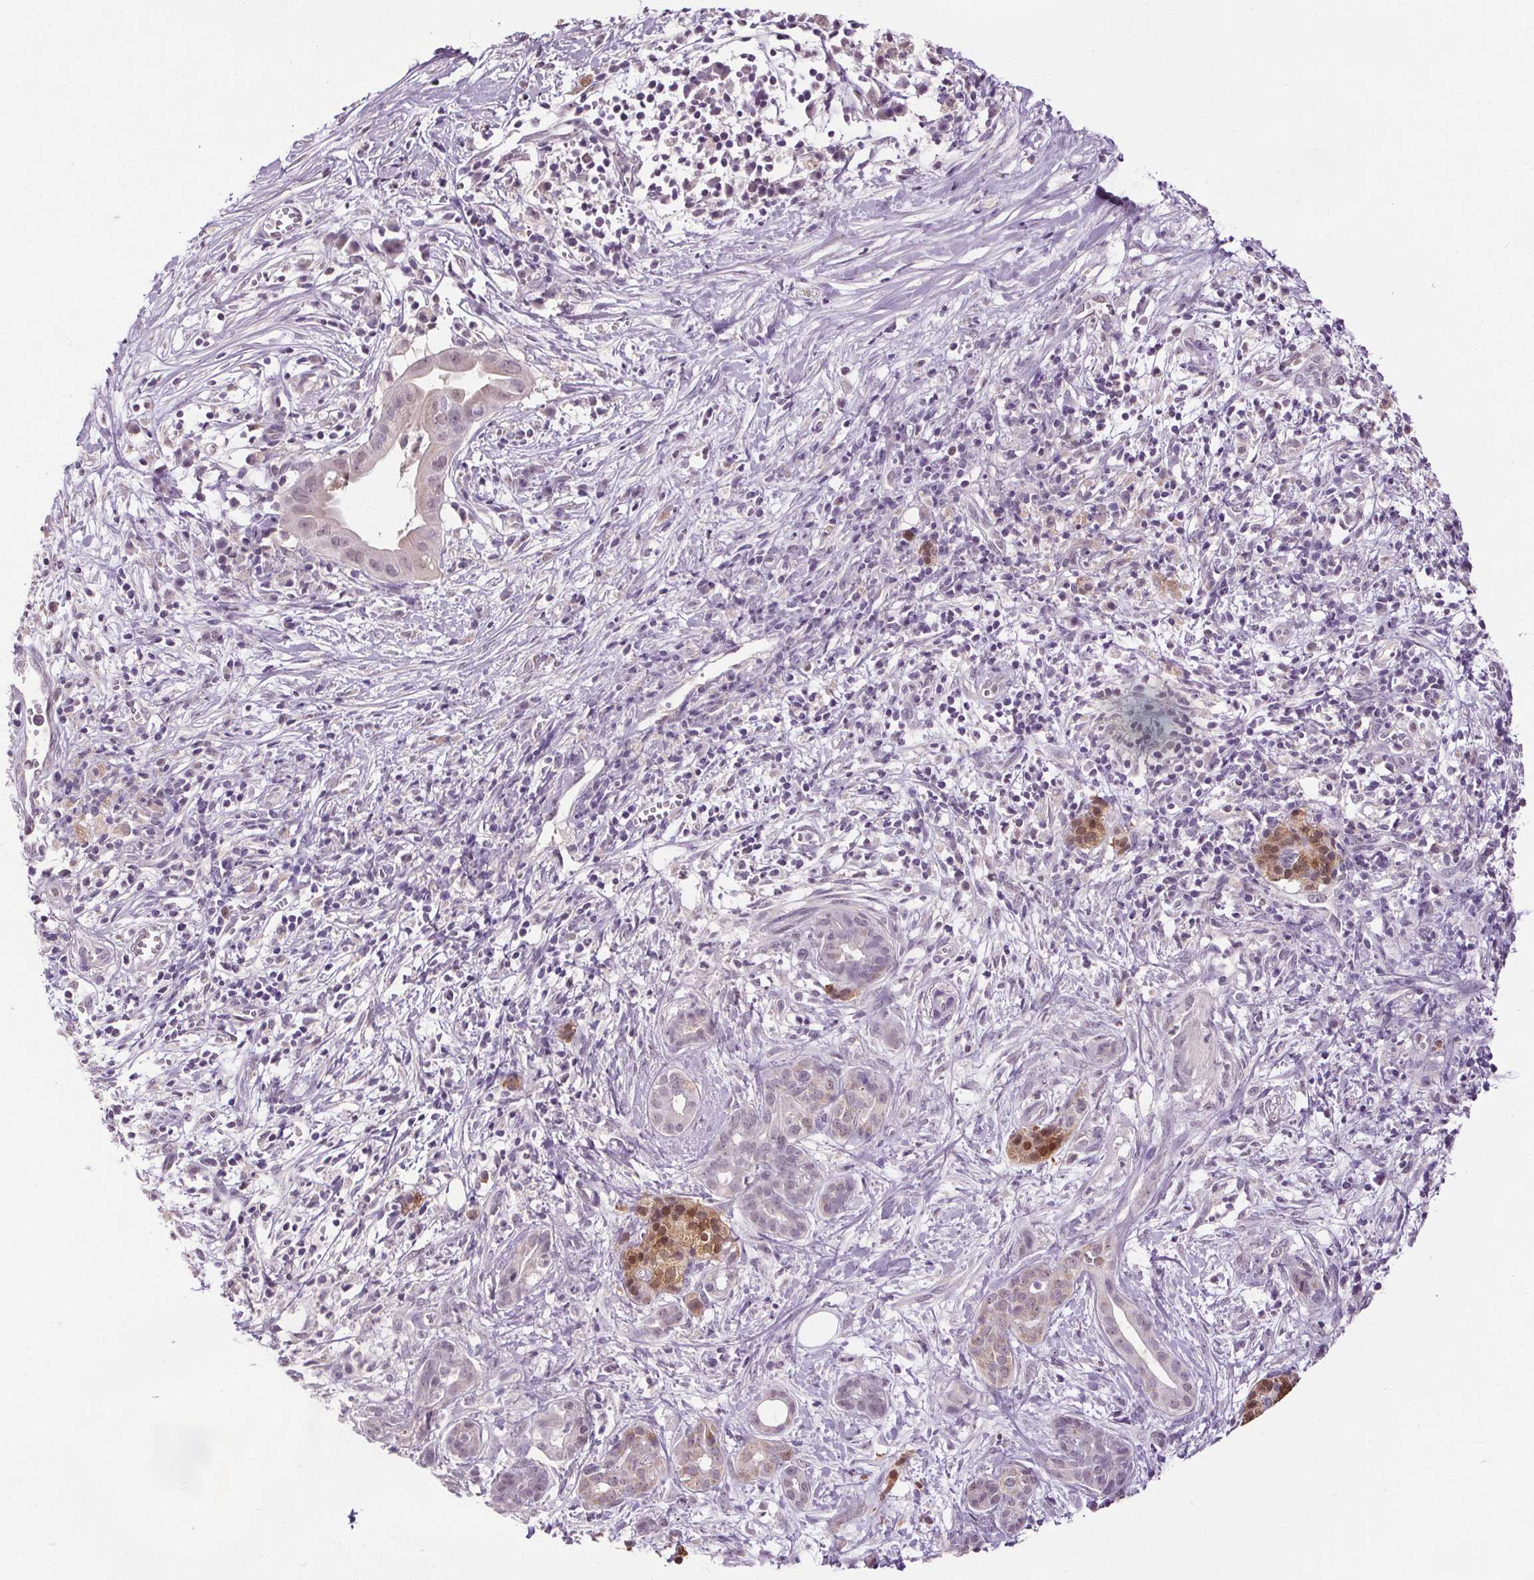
{"staining": {"intensity": "negative", "quantity": "none", "location": "none"}, "tissue": "pancreatic cancer", "cell_type": "Tumor cells", "image_type": "cancer", "snomed": [{"axis": "morphology", "description": "Adenocarcinoma, NOS"}, {"axis": "topography", "description": "Pancreas"}], "caption": "Immunohistochemical staining of adenocarcinoma (pancreatic) displays no significant positivity in tumor cells.", "gene": "SLC2A9", "patient": {"sex": "male", "age": 61}}